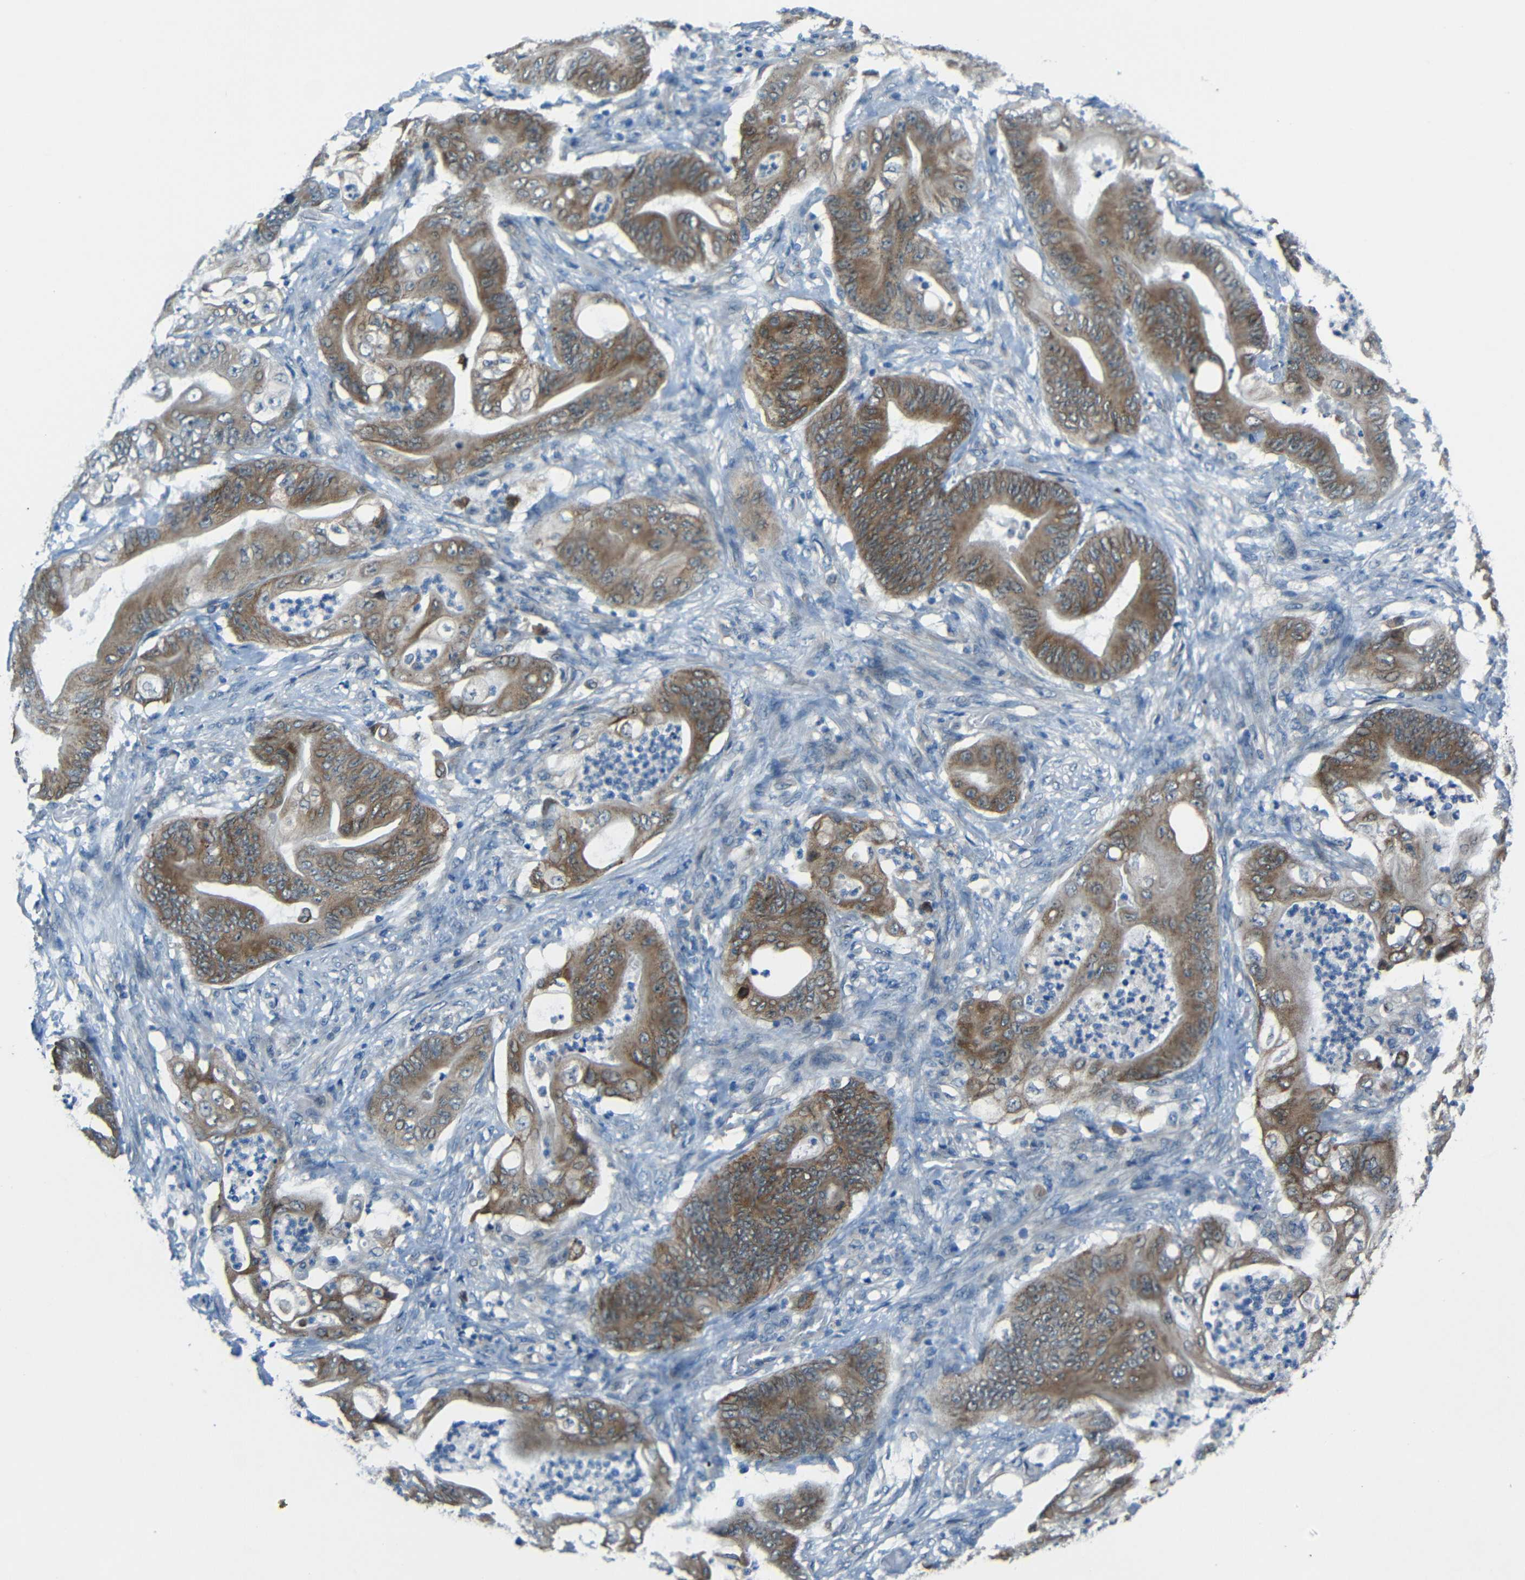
{"staining": {"intensity": "moderate", "quantity": ">75%", "location": "cytoplasmic/membranous"}, "tissue": "stomach cancer", "cell_type": "Tumor cells", "image_type": "cancer", "snomed": [{"axis": "morphology", "description": "Adenocarcinoma, NOS"}, {"axis": "topography", "description": "Stomach"}], "caption": "Adenocarcinoma (stomach) was stained to show a protein in brown. There is medium levels of moderate cytoplasmic/membranous staining in about >75% of tumor cells.", "gene": "ANKRD22", "patient": {"sex": "female", "age": 73}}